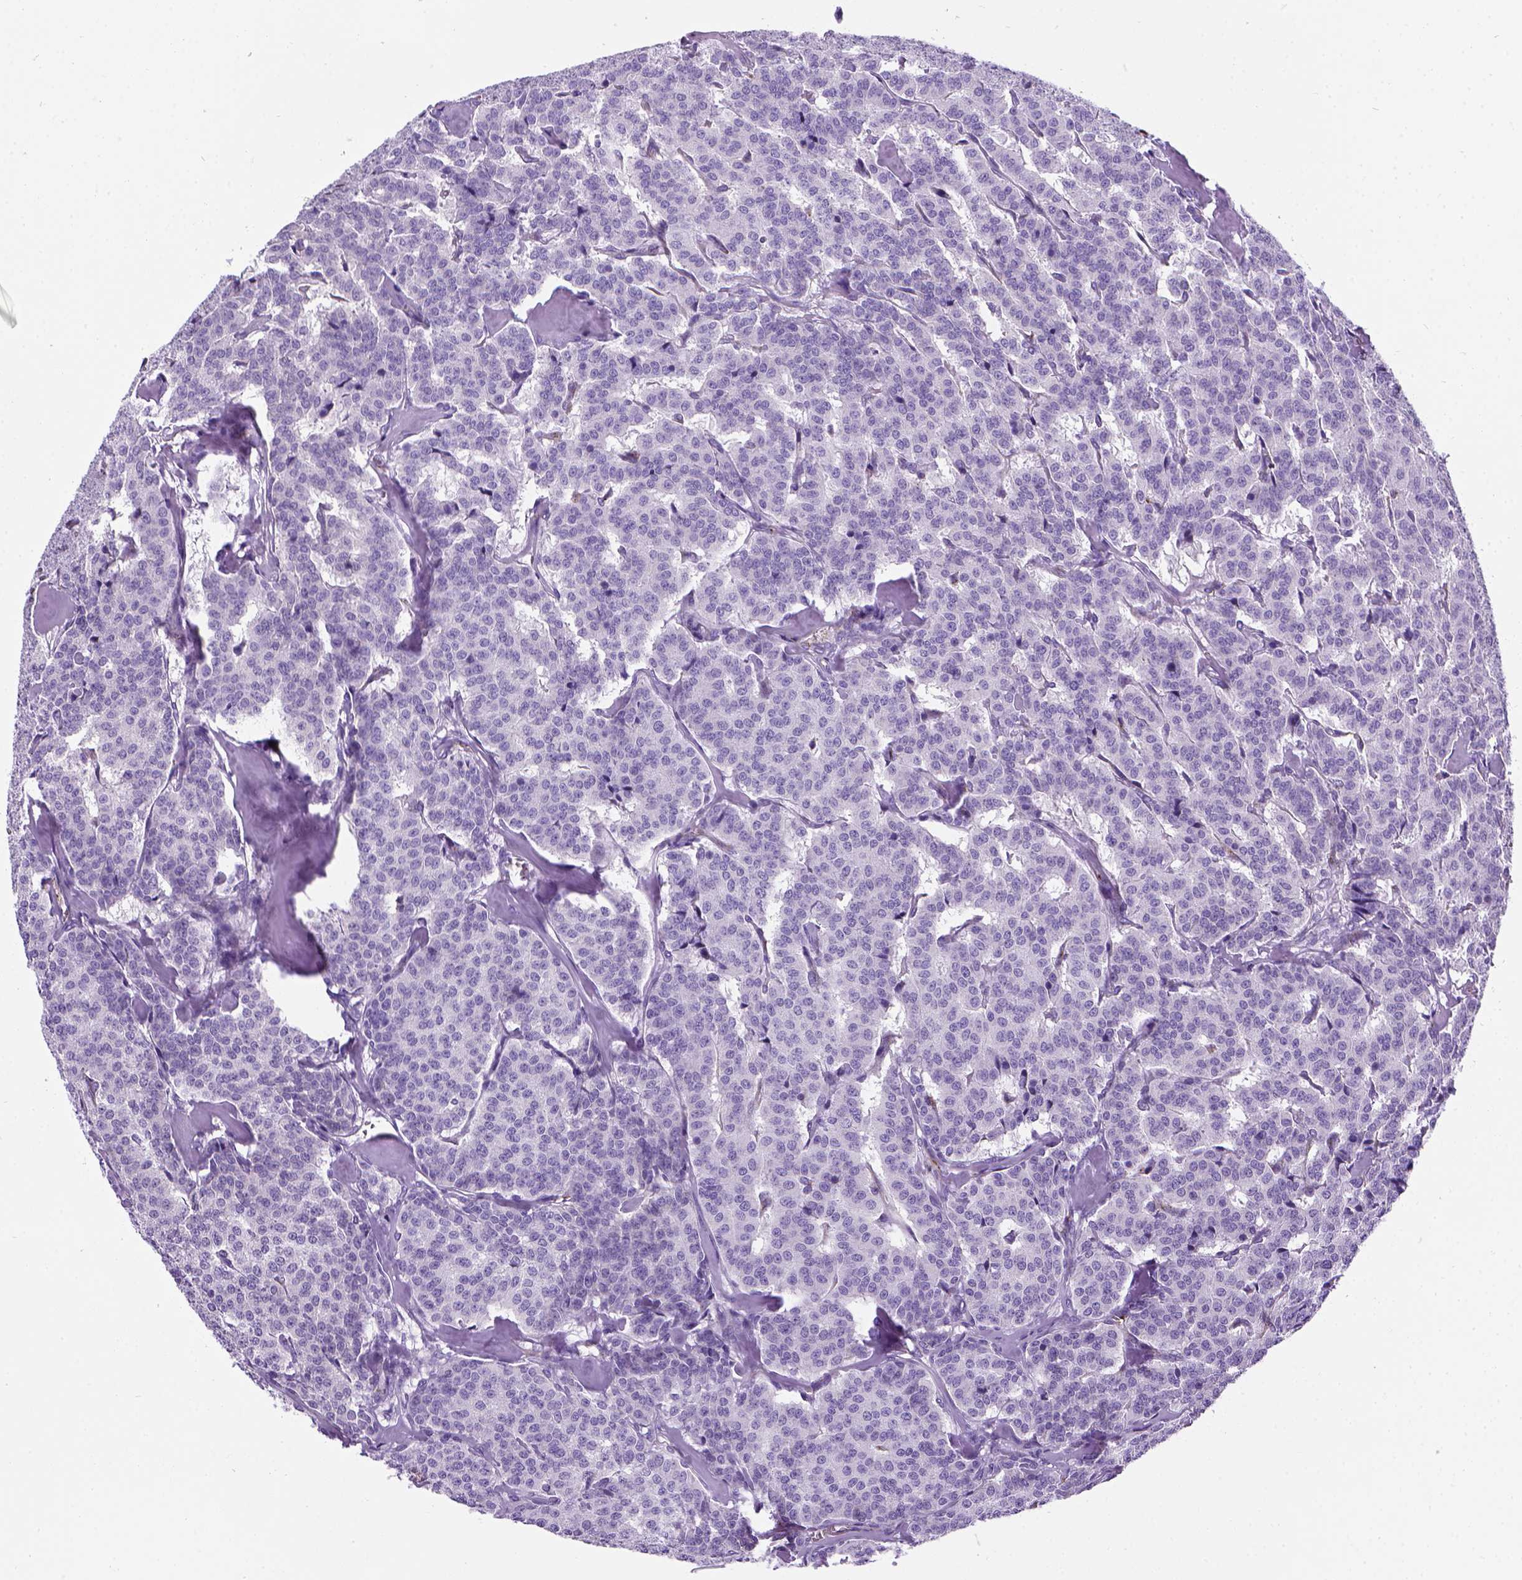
{"staining": {"intensity": "negative", "quantity": "none", "location": "none"}, "tissue": "carcinoid", "cell_type": "Tumor cells", "image_type": "cancer", "snomed": [{"axis": "morphology", "description": "Normal tissue, NOS"}, {"axis": "morphology", "description": "Carcinoid, malignant, NOS"}, {"axis": "topography", "description": "Lung"}], "caption": "DAB immunohistochemical staining of carcinoid (malignant) reveals no significant staining in tumor cells. (DAB immunohistochemistry with hematoxylin counter stain).", "gene": "VWF", "patient": {"sex": "female", "age": 46}}